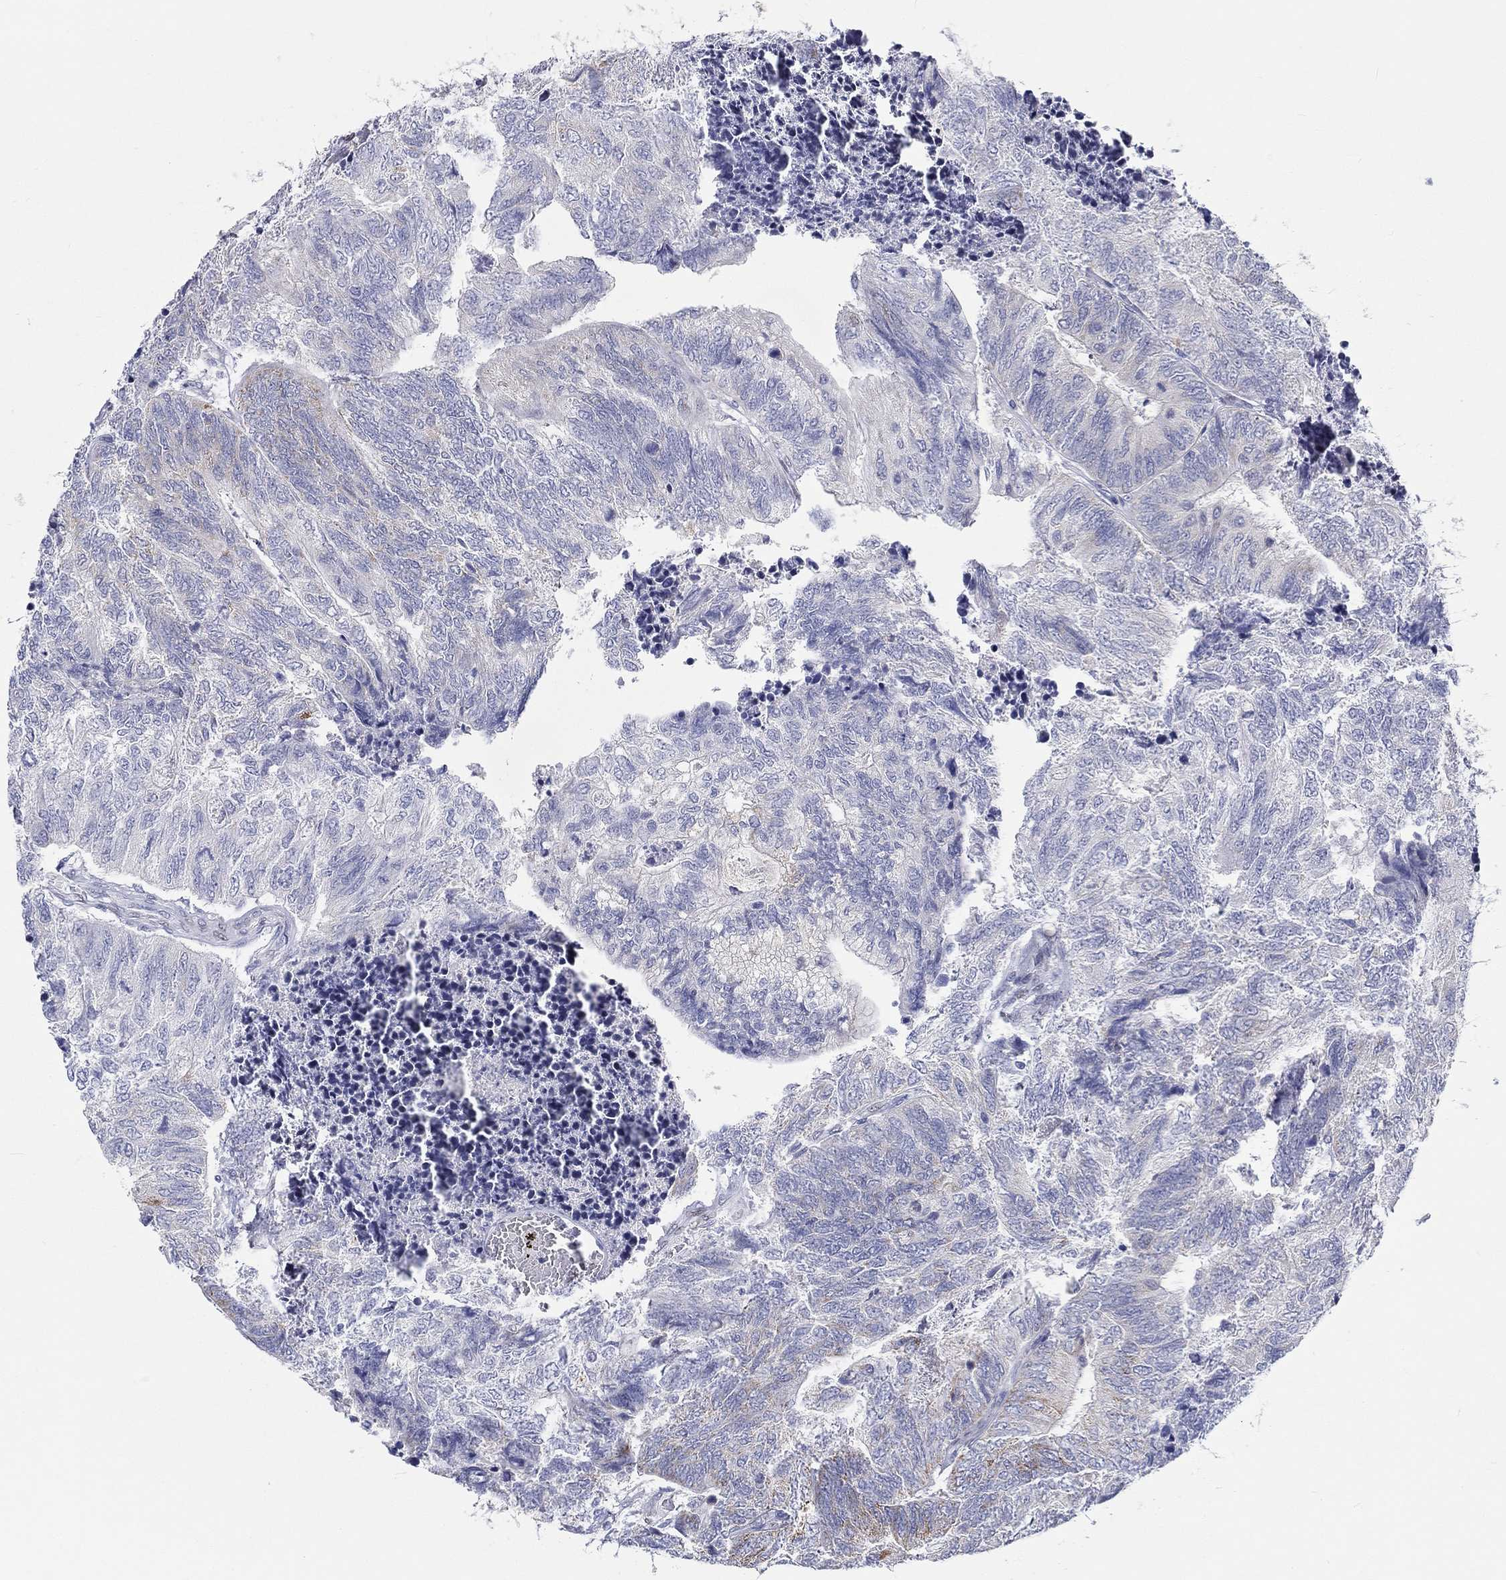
{"staining": {"intensity": "weak", "quantity": "<25%", "location": "cytoplasmic/membranous"}, "tissue": "colorectal cancer", "cell_type": "Tumor cells", "image_type": "cancer", "snomed": [{"axis": "morphology", "description": "Adenocarcinoma, NOS"}, {"axis": "topography", "description": "Colon"}], "caption": "Human adenocarcinoma (colorectal) stained for a protein using IHC exhibits no positivity in tumor cells.", "gene": "H1-1", "patient": {"sex": "female", "age": 67}}